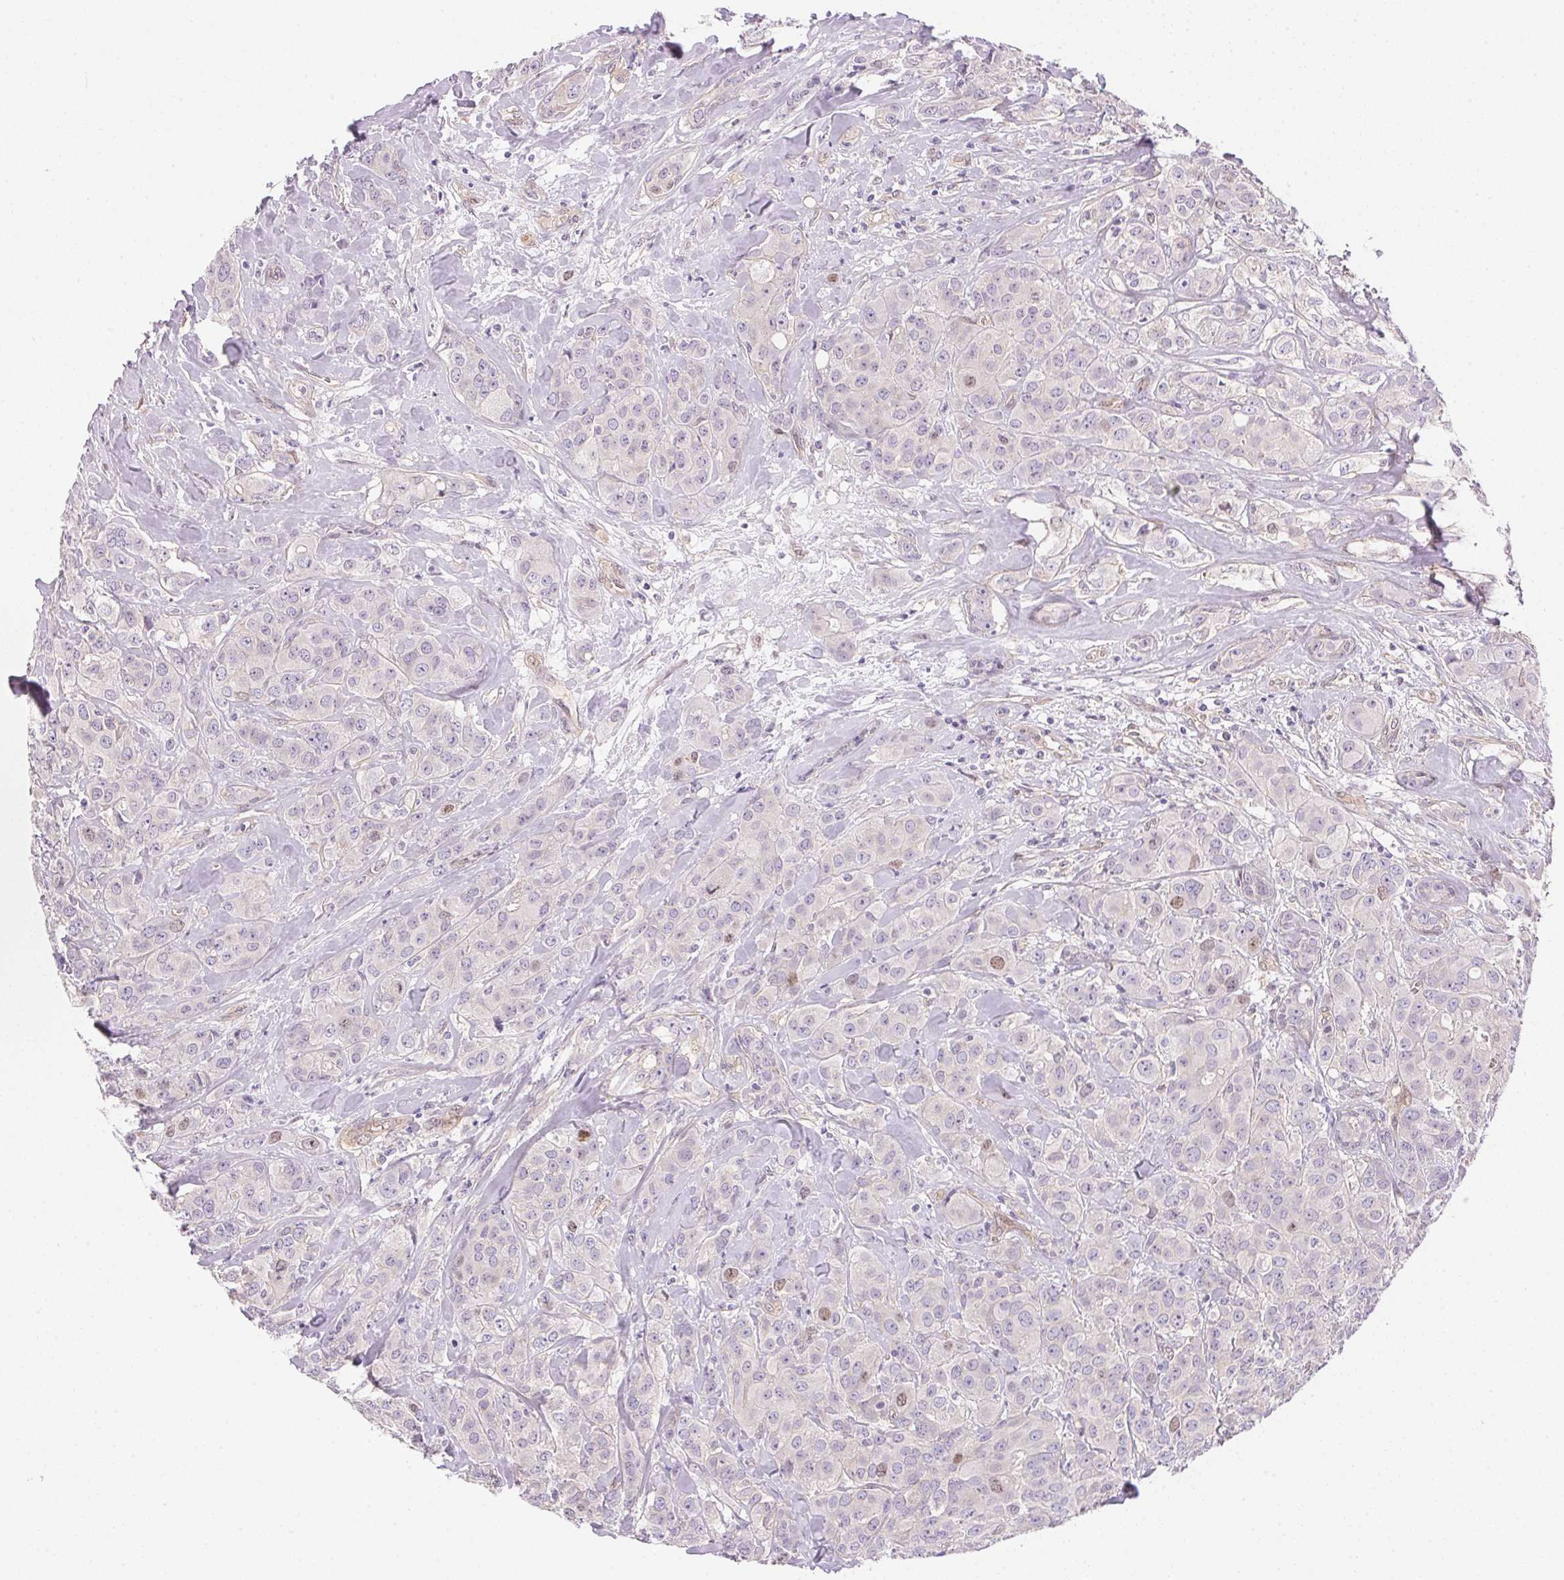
{"staining": {"intensity": "weak", "quantity": "<25%", "location": "nuclear"}, "tissue": "breast cancer", "cell_type": "Tumor cells", "image_type": "cancer", "snomed": [{"axis": "morphology", "description": "Normal tissue, NOS"}, {"axis": "morphology", "description": "Duct carcinoma"}, {"axis": "topography", "description": "Breast"}], "caption": "A high-resolution micrograph shows IHC staining of breast cancer (invasive ductal carcinoma), which demonstrates no significant positivity in tumor cells. The staining was performed using DAB to visualize the protein expression in brown, while the nuclei were stained in blue with hematoxylin (Magnification: 20x).", "gene": "SMTN", "patient": {"sex": "female", "age": 43}}